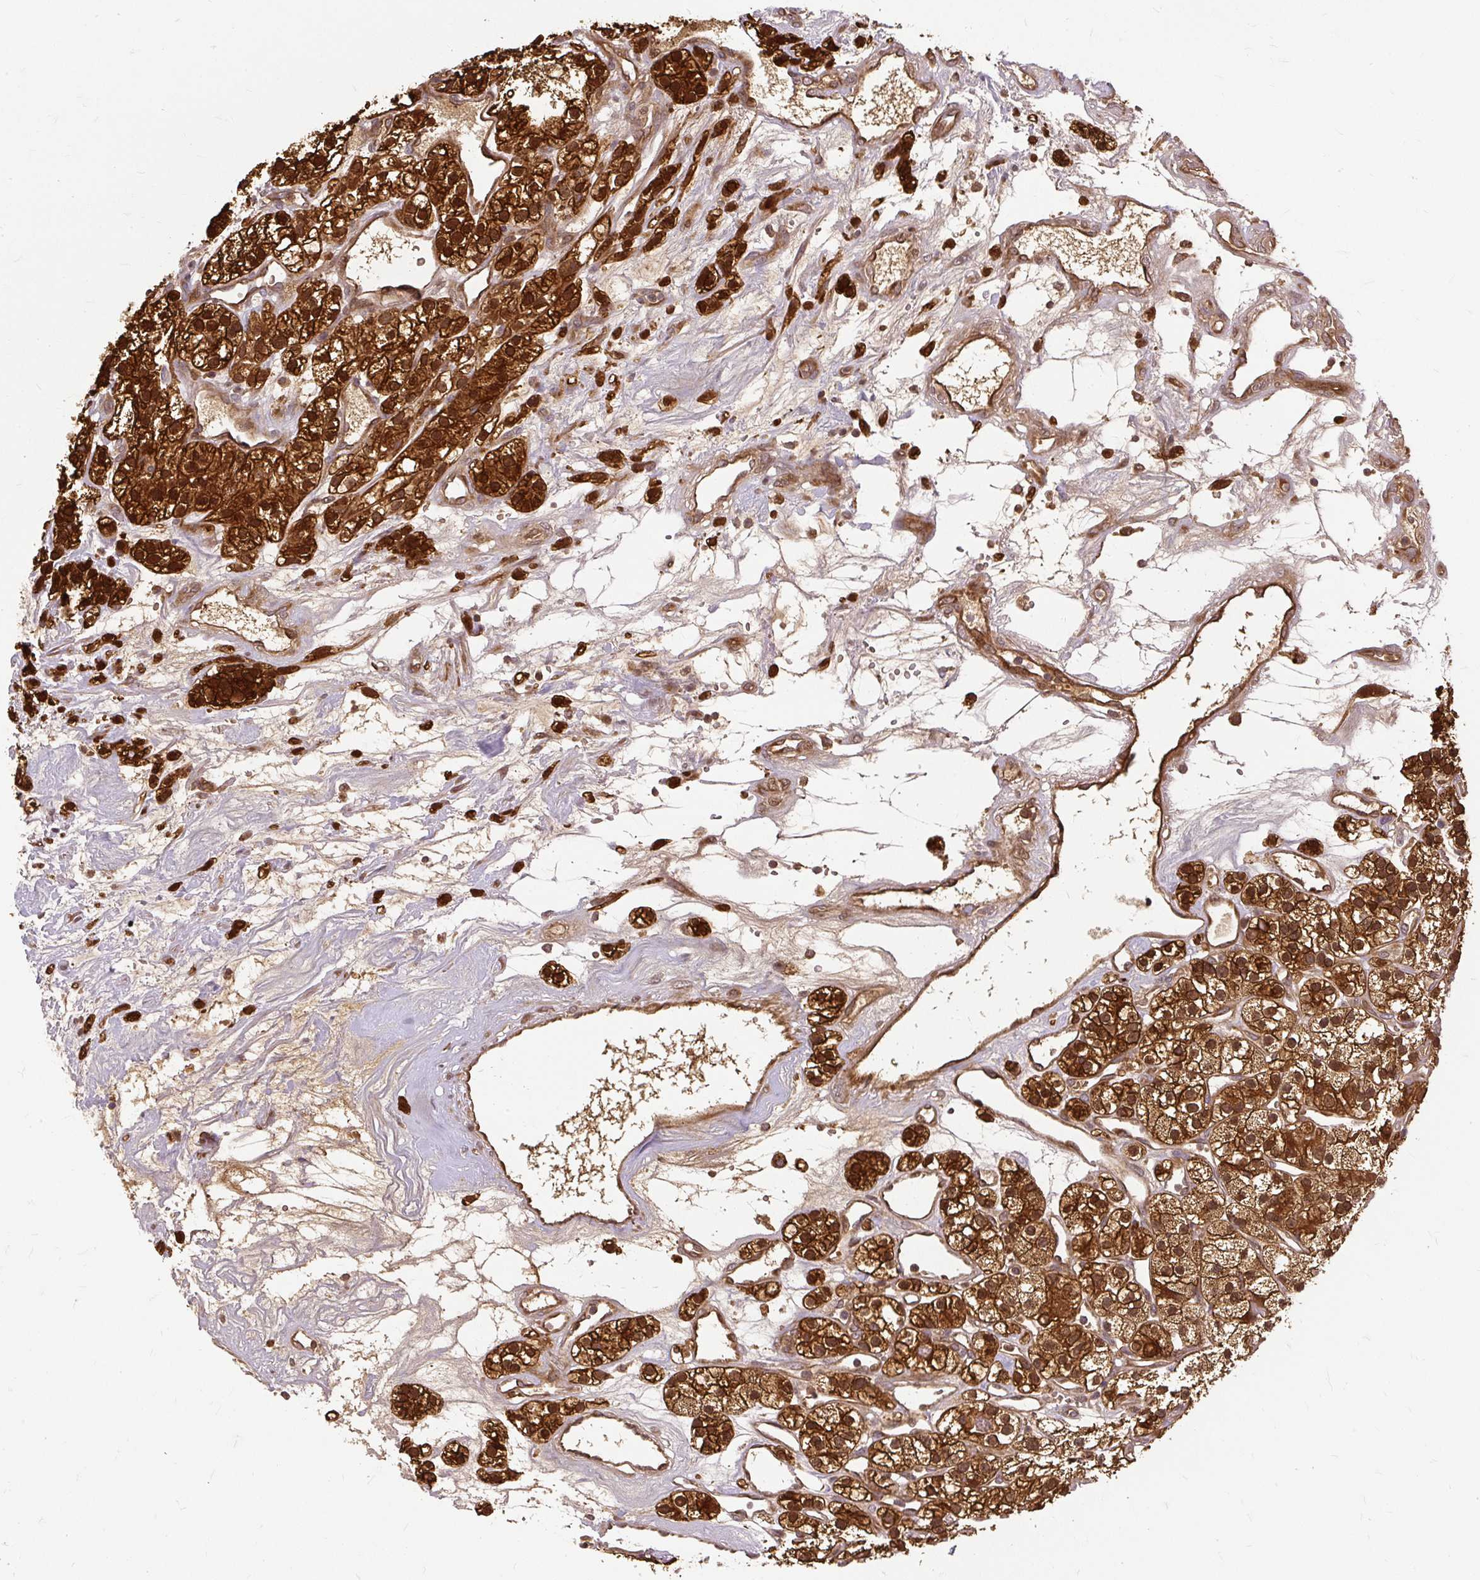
{"staining": {"intensity": "strong", "quantity": ">75%", "location": "cytoplasmic/membranous,nuclear"}, "tissue": "renal cancer", "cell_type": "Tumor cells", "image_type": "cancer", "snomed": [{"axis": "morphology", "description": "Adenocarcinoma, NOS"}, {"axis": "topography", "description": "Kidney"}], "caption": "Immunohistochemistry of renal adenocarcinoma demonstrates high levels of strong cytoplasmic/membranous and nuclear expression in about >75% of tumor cells. (Brightfield microscopy of DAB IHC at high magnification).", "gene": "AP5S1", "patient": {"sex": "female", "age": 57}}